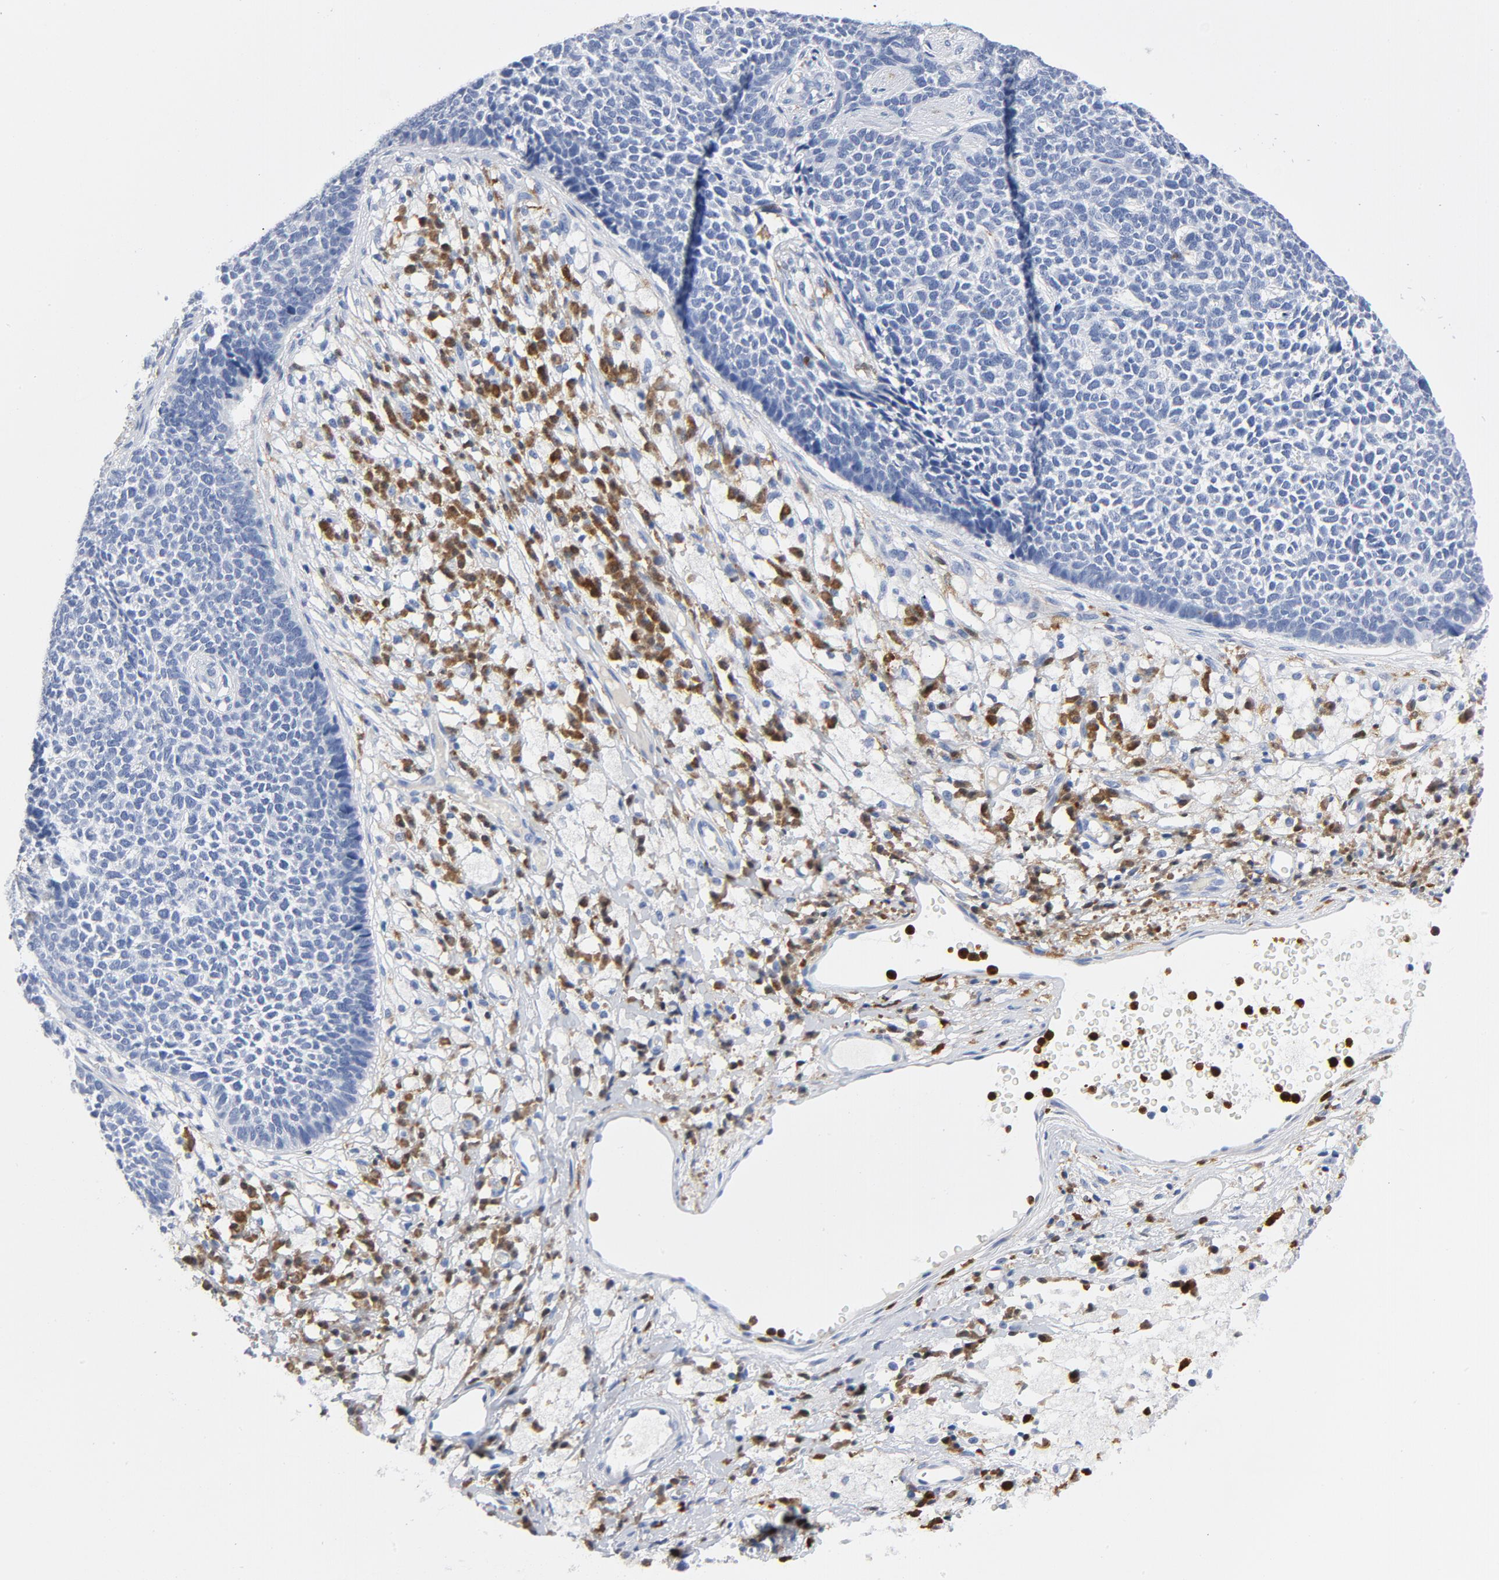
{"staining": {"intensity": "negative", "quantity": "none", "location": "none"}, "tissue": "skin cancer", "cell_type": "Tumor cells", "image_type": "cancer", "snomed": [{"axis": "morphology", "description": "Basal cell carcinoma"}, {"axis": "topography", "description": "Skin"}], "caption": "The photomicrograph demonstrates no significant expression in tumor cells of skin cancer (basal cell carcinoma).", "gene": "NCF1", "patient": {"sex": "female", "age": 84}}